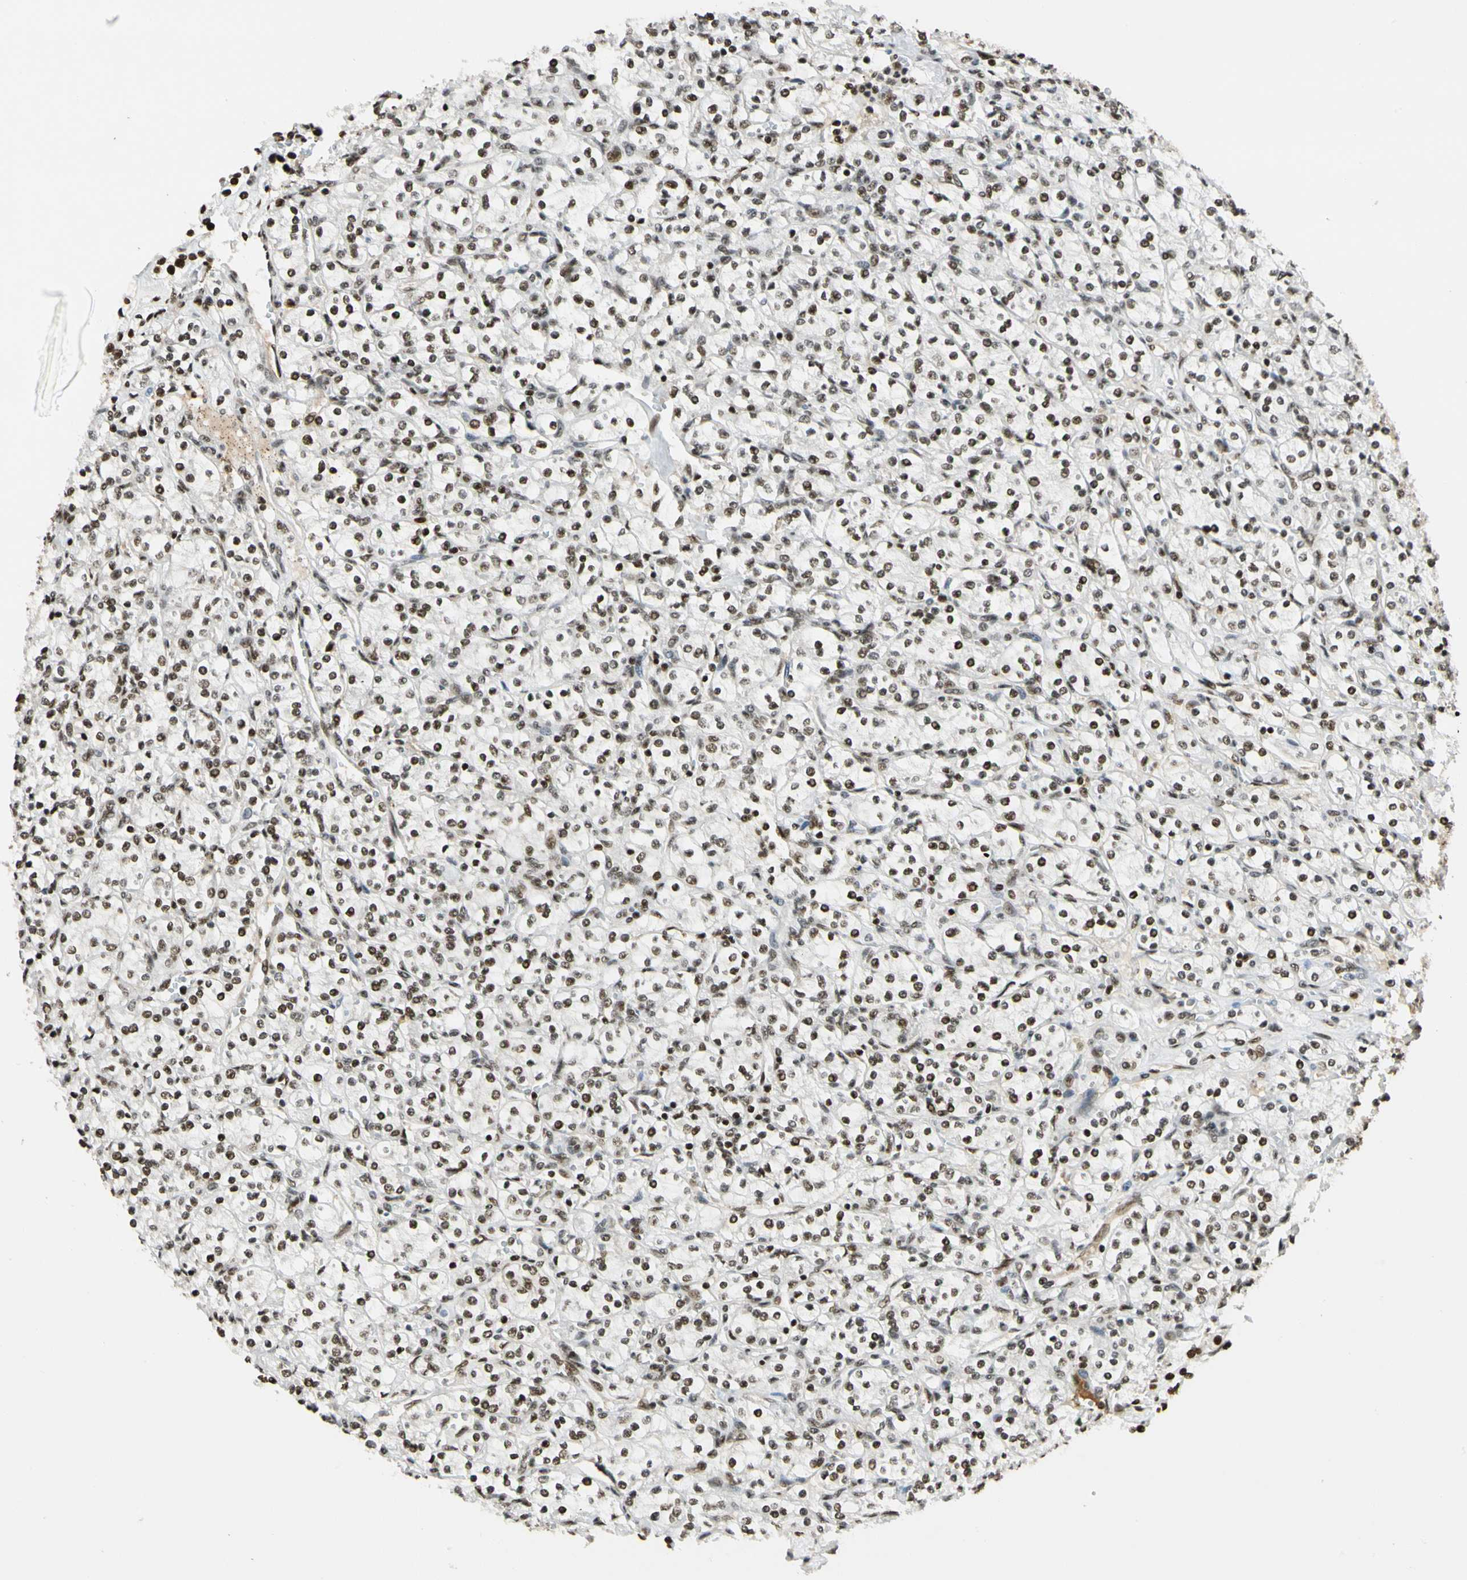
{"staining": {"intensity": "moderate", "quantity": ">75%", "location": "nuclear"}, "tissue": "renal cancer", "cell_type": "Tumor cells", "image_type": "cancer", "snomed": [{"axis": "morphology", "description": "Adenocarcinoma, NOS"}, {"axis": "topography", "description": "Kidney"}], "caption": "An immunohistochemistry (IHC) histopathology image of tumor tissue is shown. Protein staining in brown shows moderate nuclear positivity in adenocarcinoma (renal) within tumor cells.", "gene": "CDK12", "patient": {"sex": "male", "age": 77}}